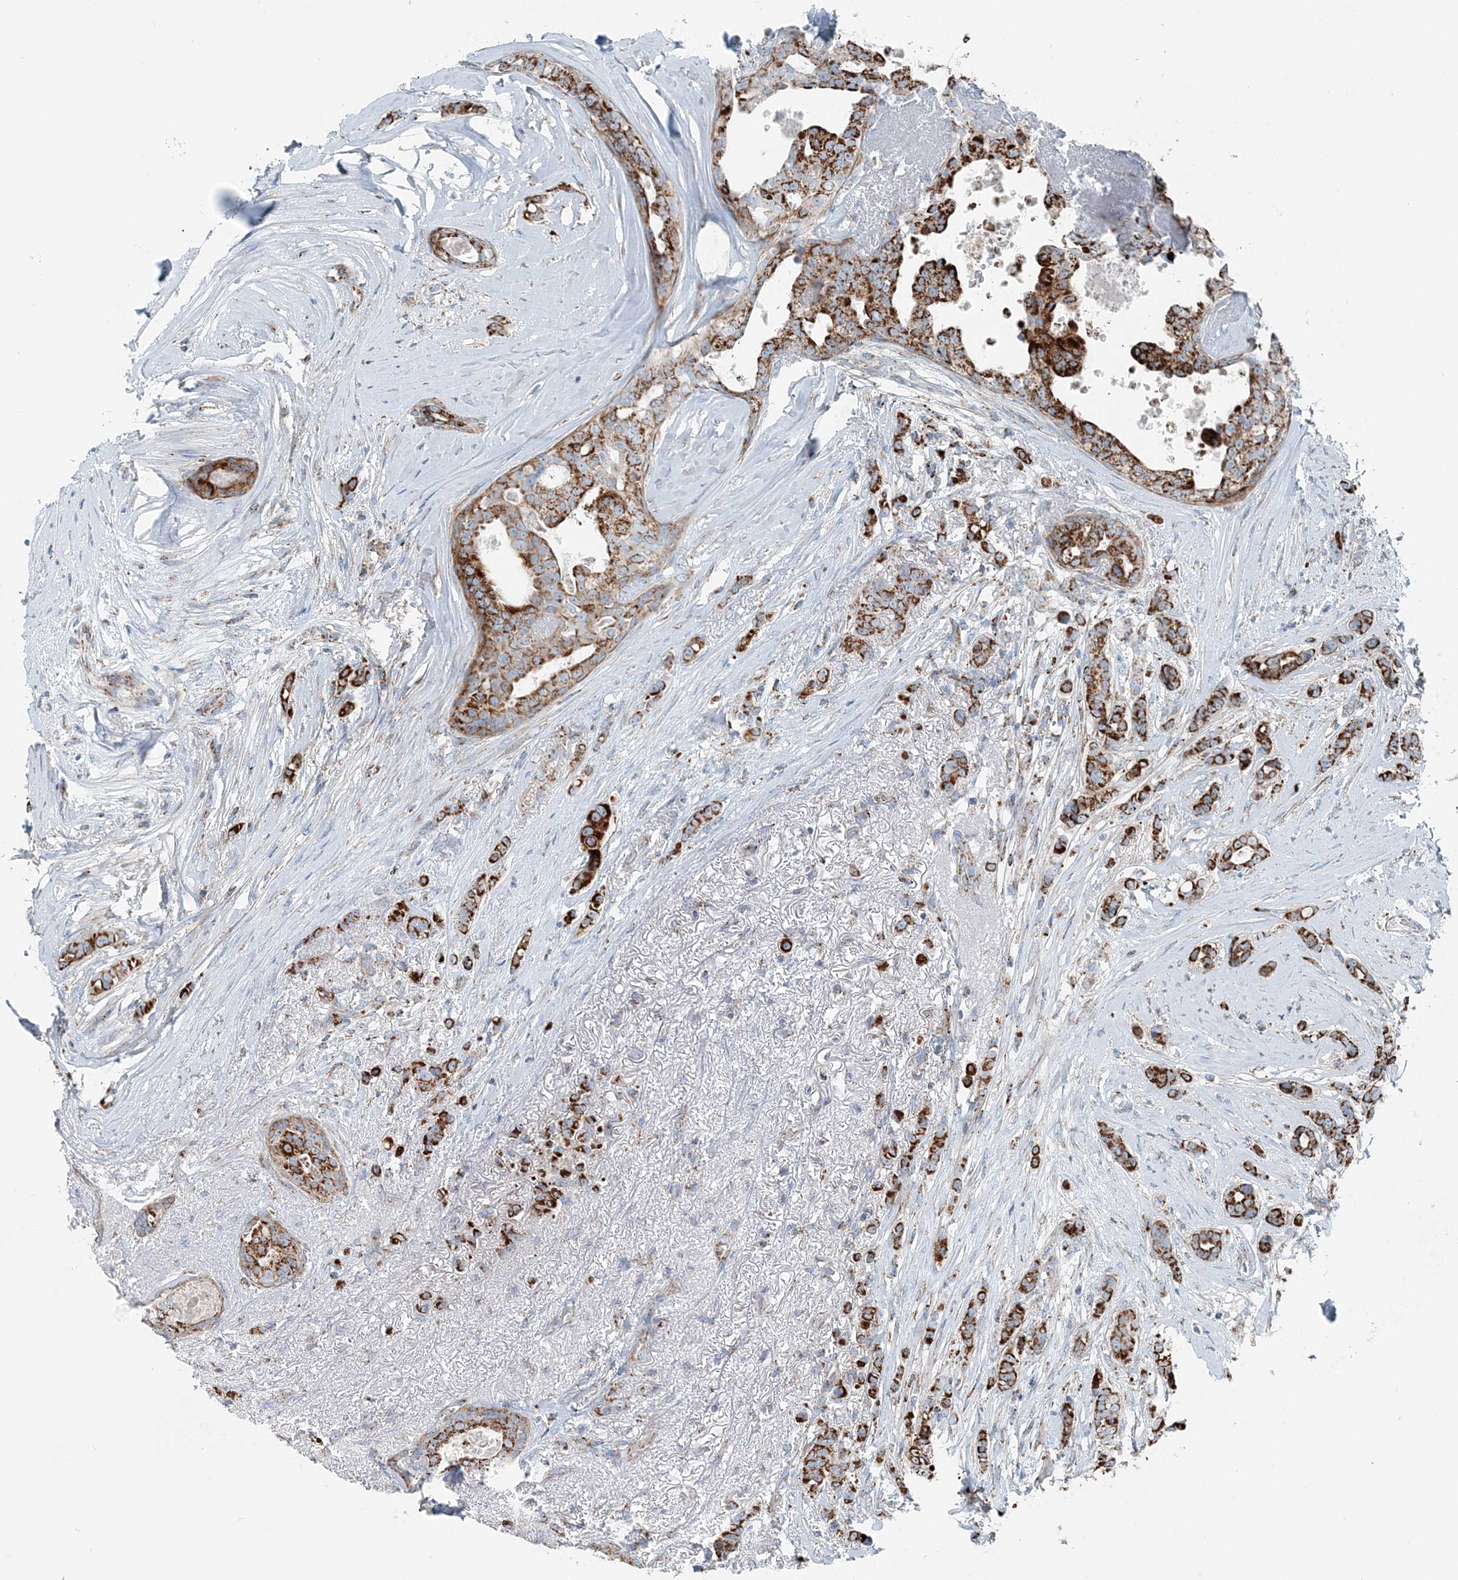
{"staining": {"intensity": "strong", "quantity": ">75%", "location": "cytoplasmic/membranous"}, "tissue": "breast cancer", "cell_type": "Tumor cells", "image_type": "cancer", "snomed": [{"axis": "morphology", "description": "Lobular carcinoma"}, {"axis": "topography", "description": "Breast"}], "caption": "Human breast cancer (lobular carcinoma) stained for a protein (brown) exhibits strong cytoplasmic/membranous positive staining in about >75% of tumor cells.", "gene": "INTU", "patient": {"sex": "female", "age": 51}}